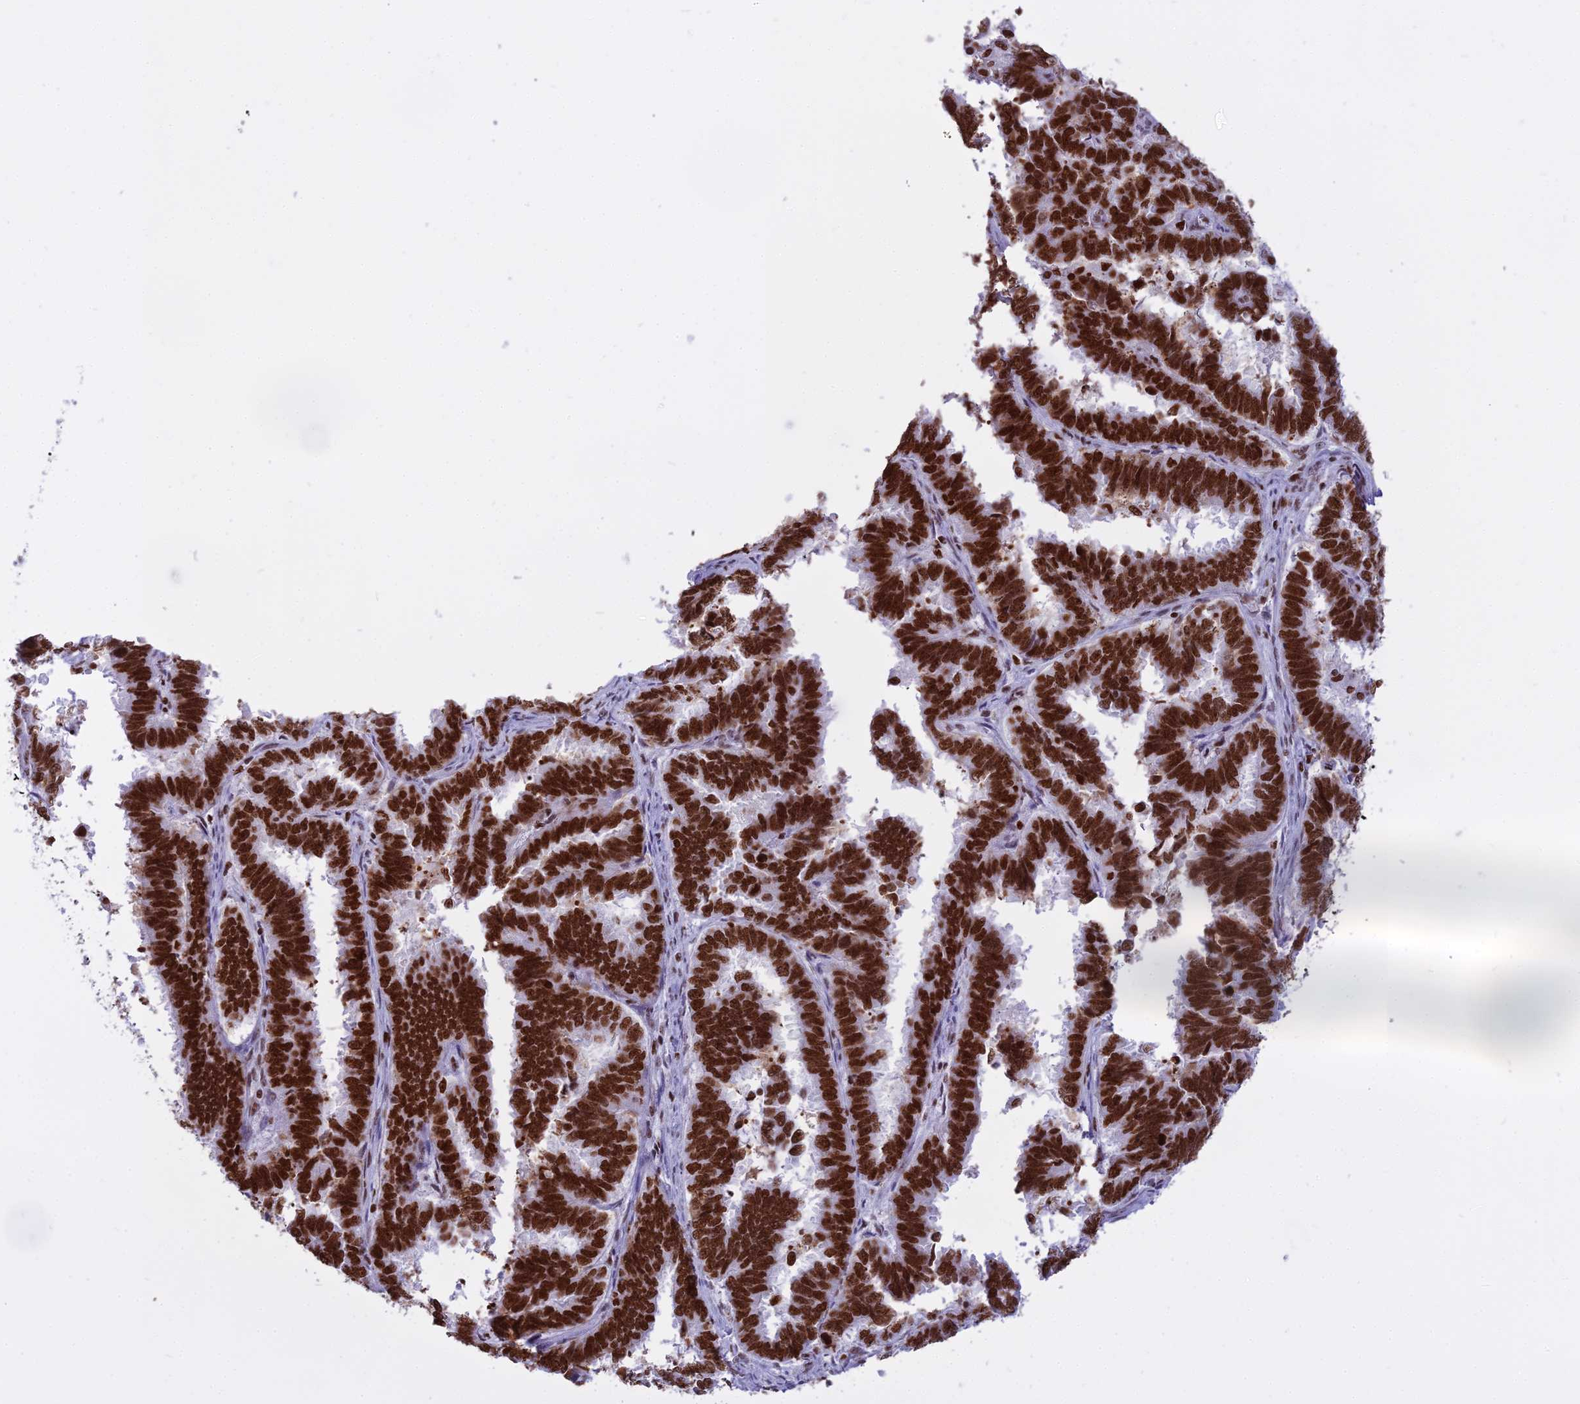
{"staining": {"intensity": "strong", "quantity": ">75%", "location": "nuclear"}, "tissue": "endometrial cancer", "cell_type": "Tumor cells", "image_type": "cancer", "snomed": [{"axis": "morphology", "description": "Adenocarcinoma, NOS"}, {"axis": "topography", "description": "Endometrium"}], "caption": "Brown immunohistochemical staining in endometrial cancer shows strong nuclear expression in about >75% of tumor cells.", "gene": "PARP1", "patient": {"sex": "female", "age": 75}}